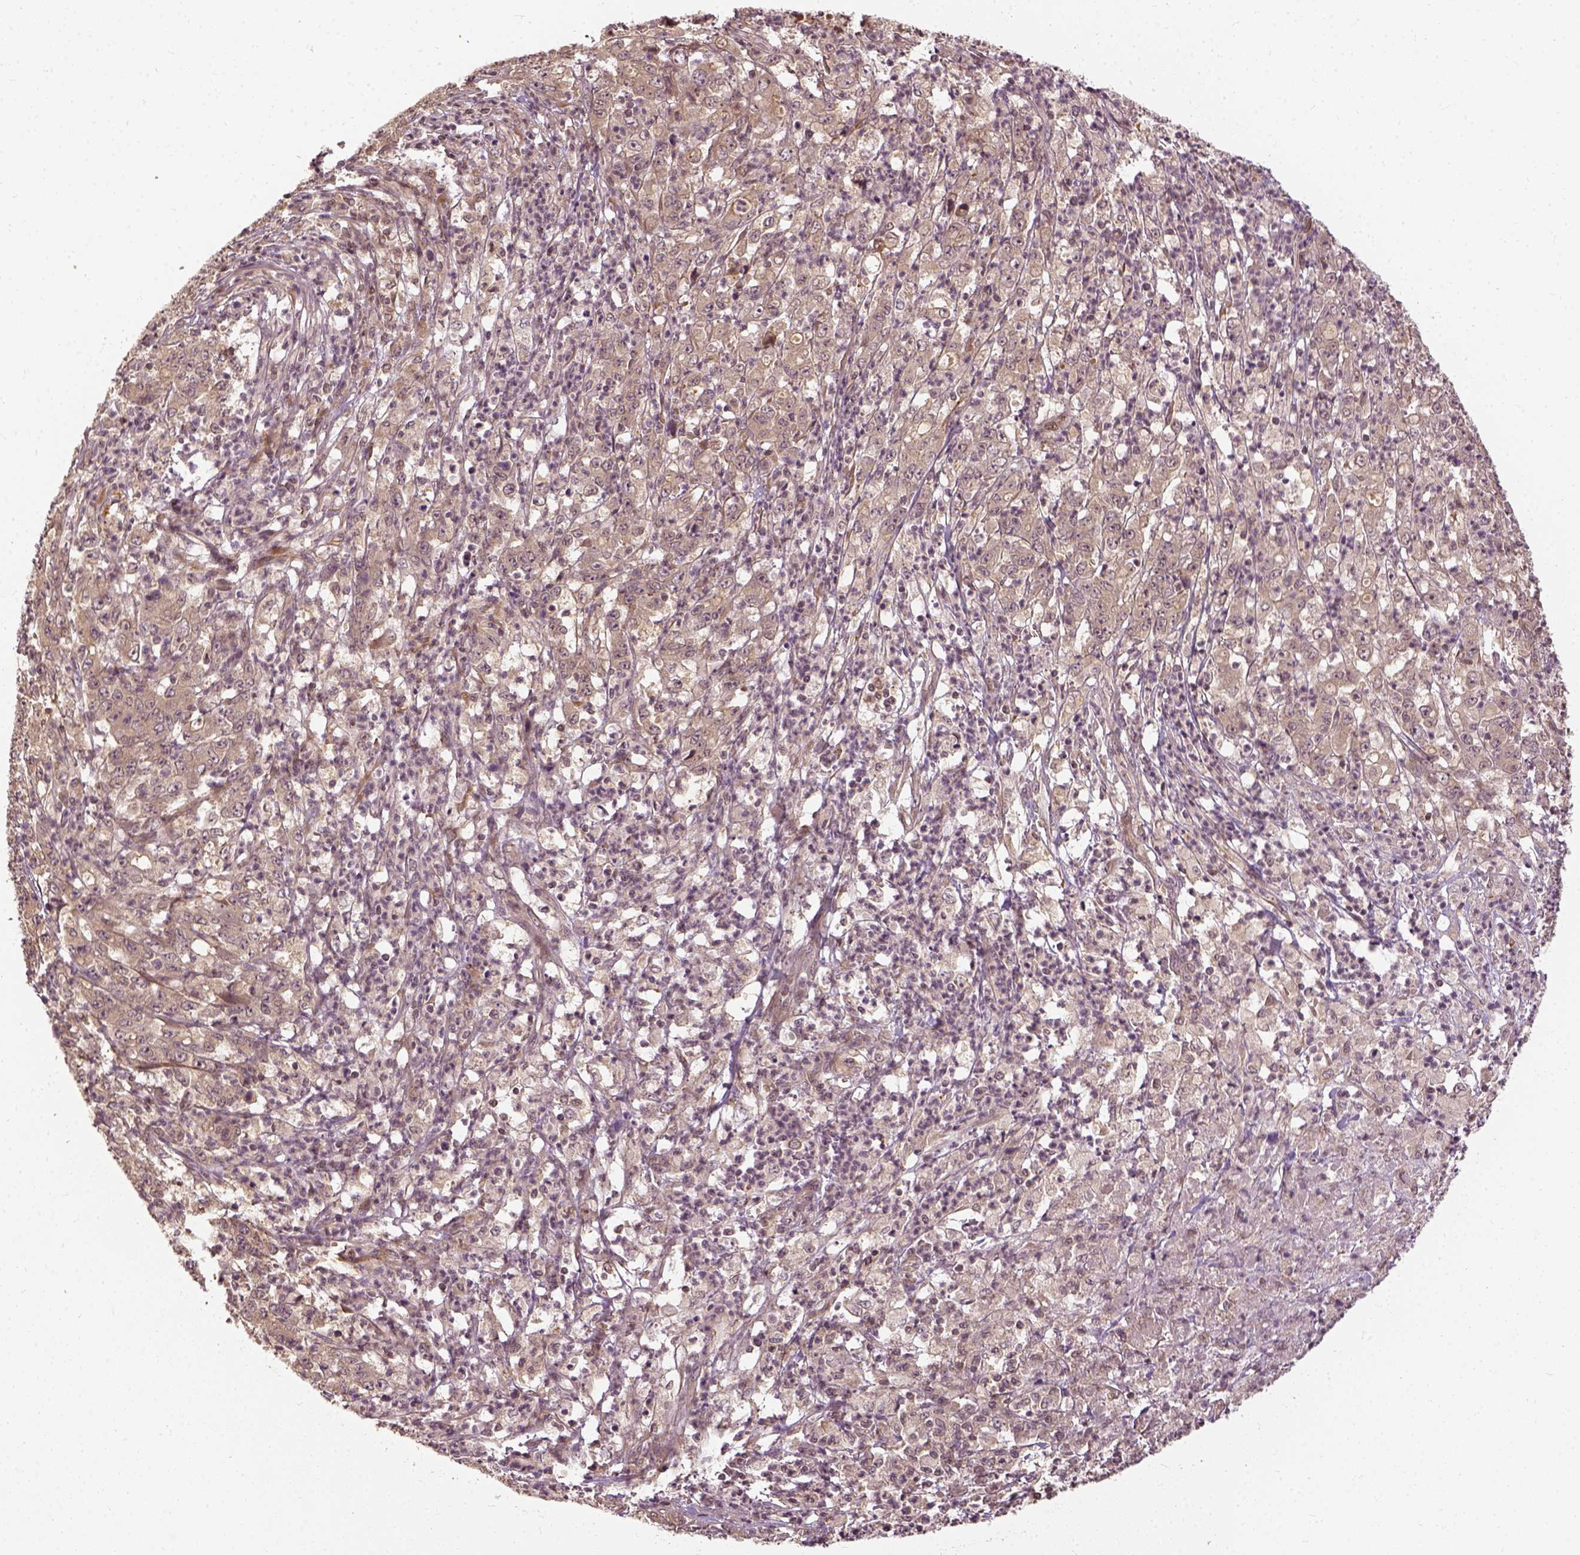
{"staining": {"intensity": "weak", "quantity": "25%-75%", "location": "cytoplasmic/membranous"}, "tissue": "stomach cancer", "cell_type": "Tumor cells", "image_type": "cancer", "snomed": [{"axis": "morphology", "description": "Adenocarcinoma, NOS"}, {"axis": "topography", "description": "Stomach, lower"}], "caption": "Protein expression analysis of adenocarcinoma (stomach) reveals weak cytoplasmic/membranous staining in about 25%-75% of tumor cells.", "gene": "VEGFA", "patient": {"sex": "female", "age": 71}}